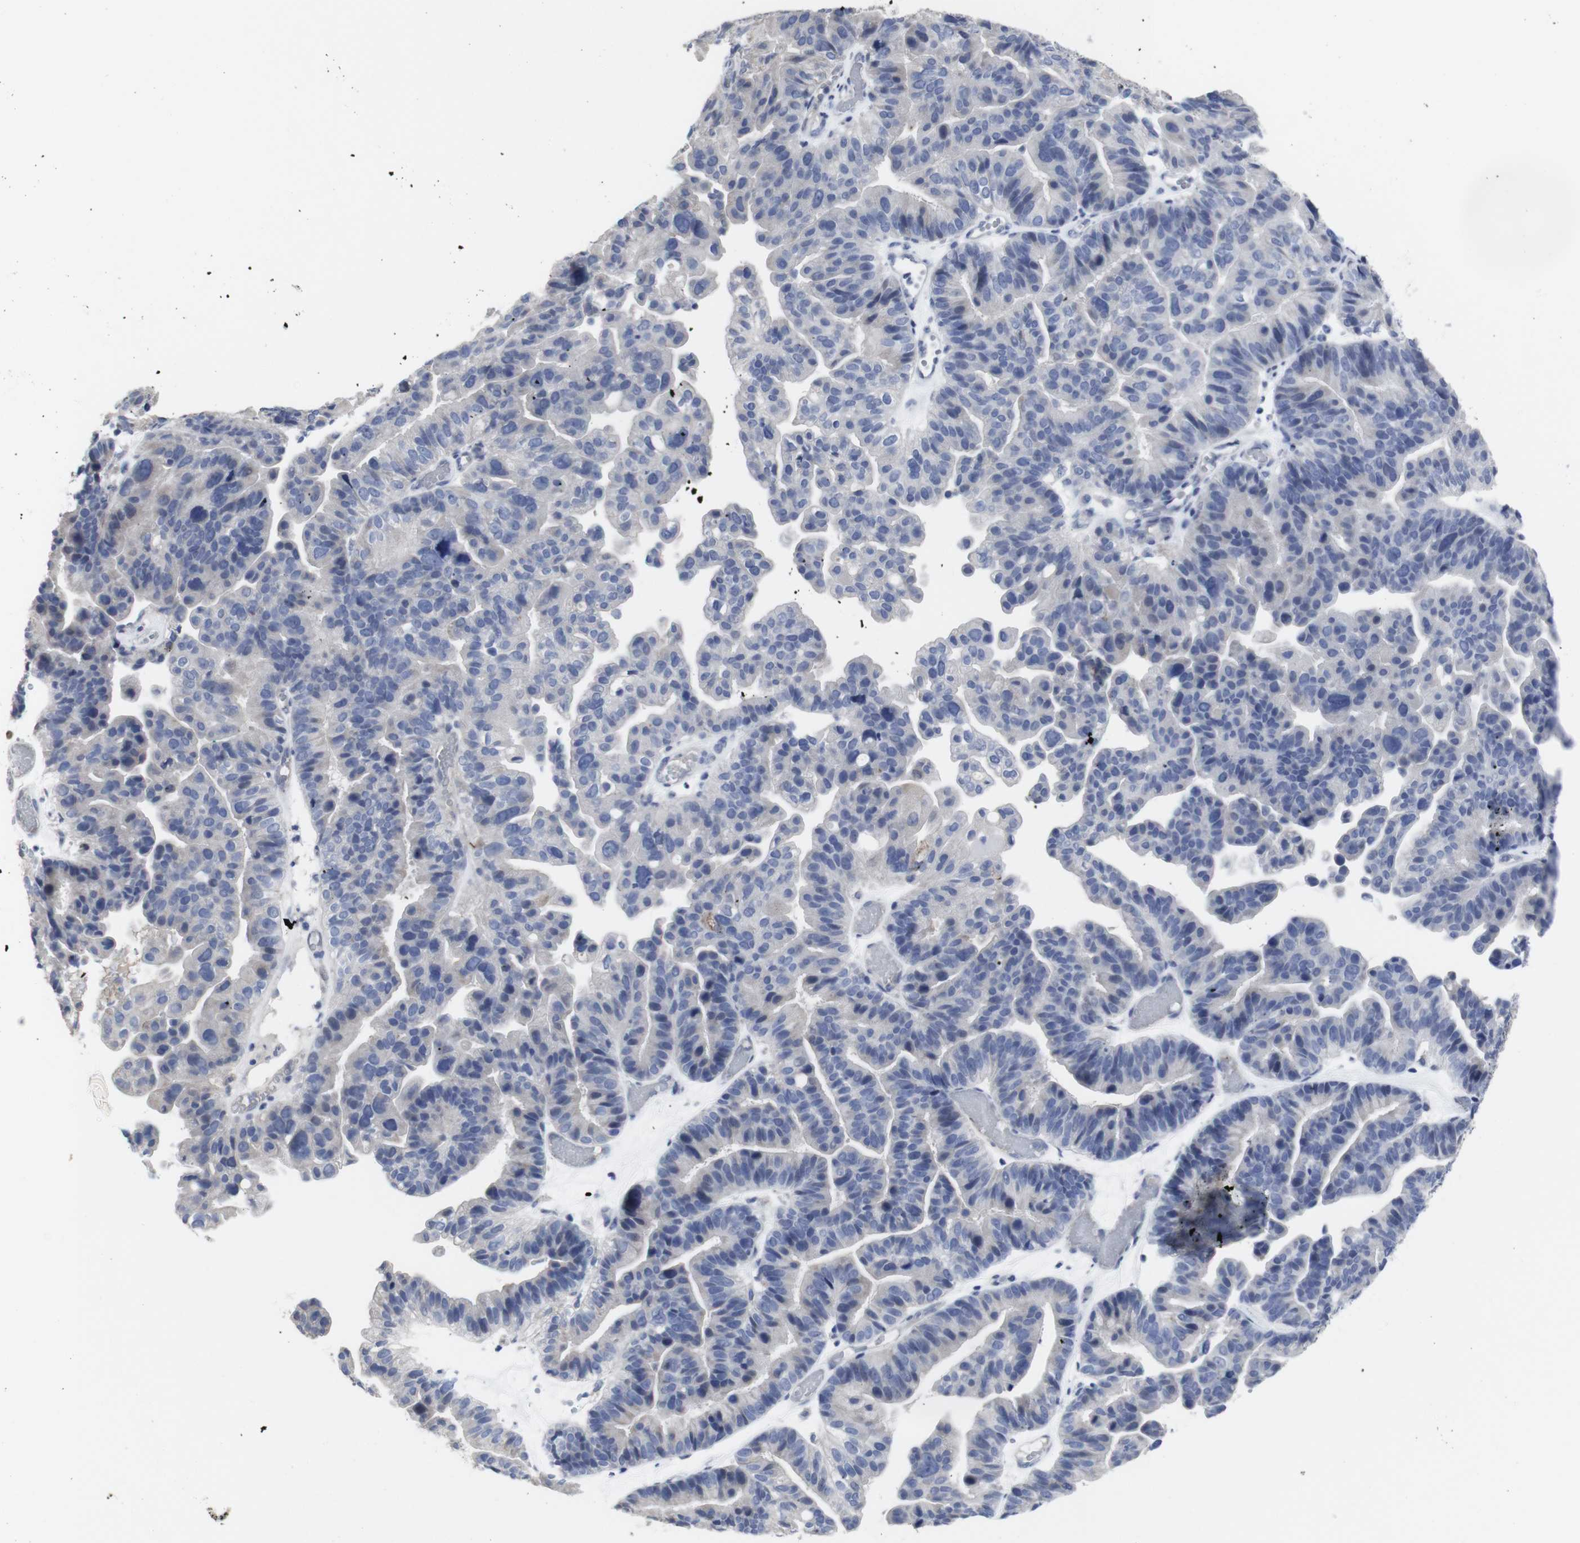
{"staining": {"intensity": "negative", "quantity": "none", "location": "none"}, "tissue": "ovarian cancer", "cell_type": "Tumor cells", "image_type": "cancer", "snomed": [{"axis": "morphology", "description": "Cystadenocarcinoma, serous, NOS"}, {"axis": "topography", "description": "Ovary"}], "caption": "Tumor cells show no significant positivity in ovarian cancer (serous cystadenocarcinoma).", "gene": "SNCG", "patient": {"sex": "female", "age": 56}}